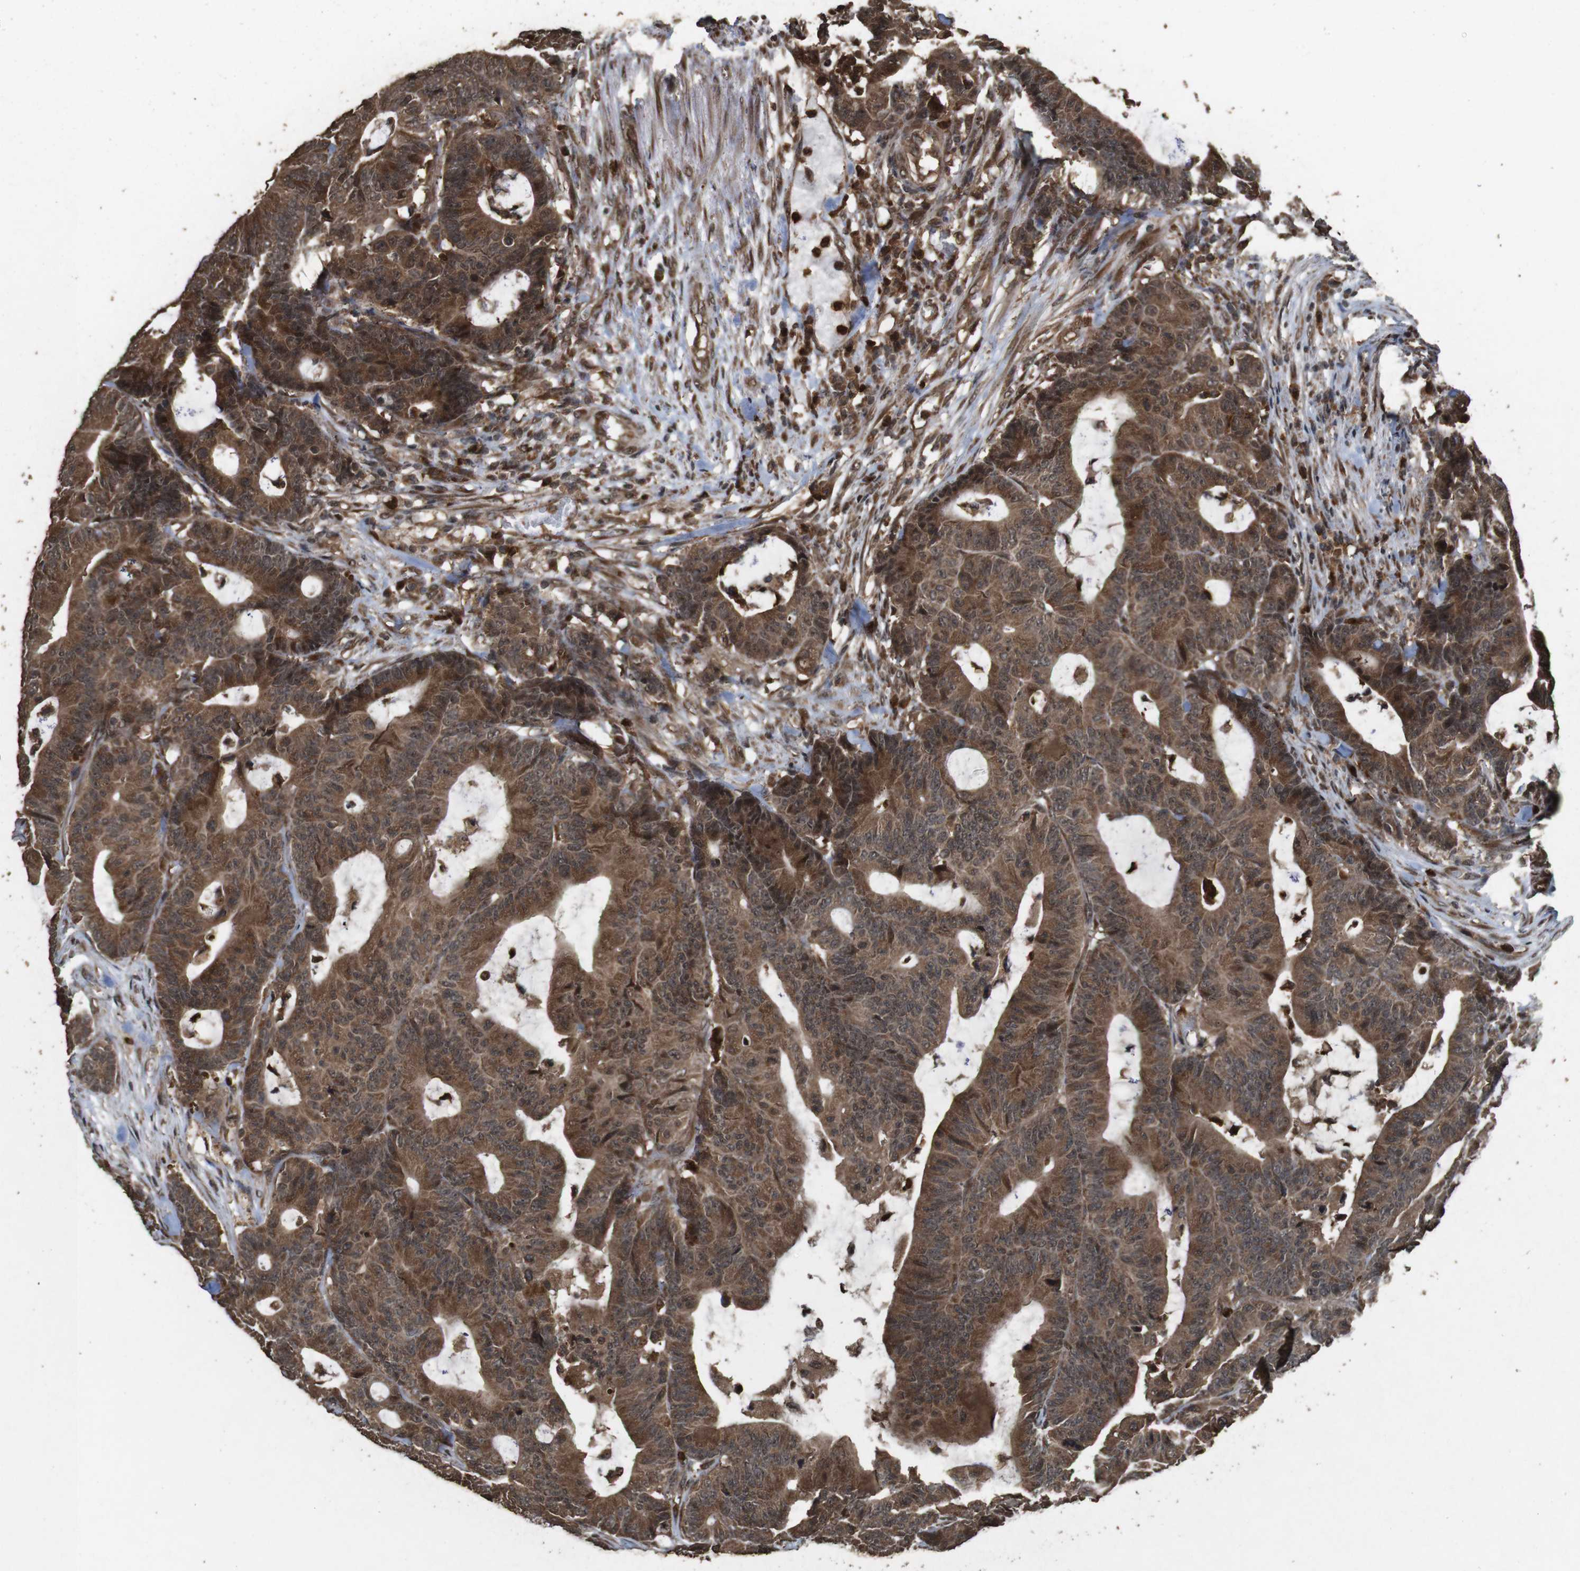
{"staining": {"intensity": "moderate", "quantity": ">75%", "location": "cytoplasmic/membranous"}, "tissue": "colorectal cancer", "cell_type": "Tumor cells", "image_type": "cancer", "snomed": [{"axis": "morphology", "description": "Adenocarcinoma, NOS"}, {"axis": "topography", "description": "Colon"}], "caption": "Protein staining of adenocarcinoma (colorectal) tissue demonstrates moderate cytoplasmic/membranous staining in about >75% of tumor cells.", "gene": "RRAS2", "patient": {"sex": "female", "age": 84}}